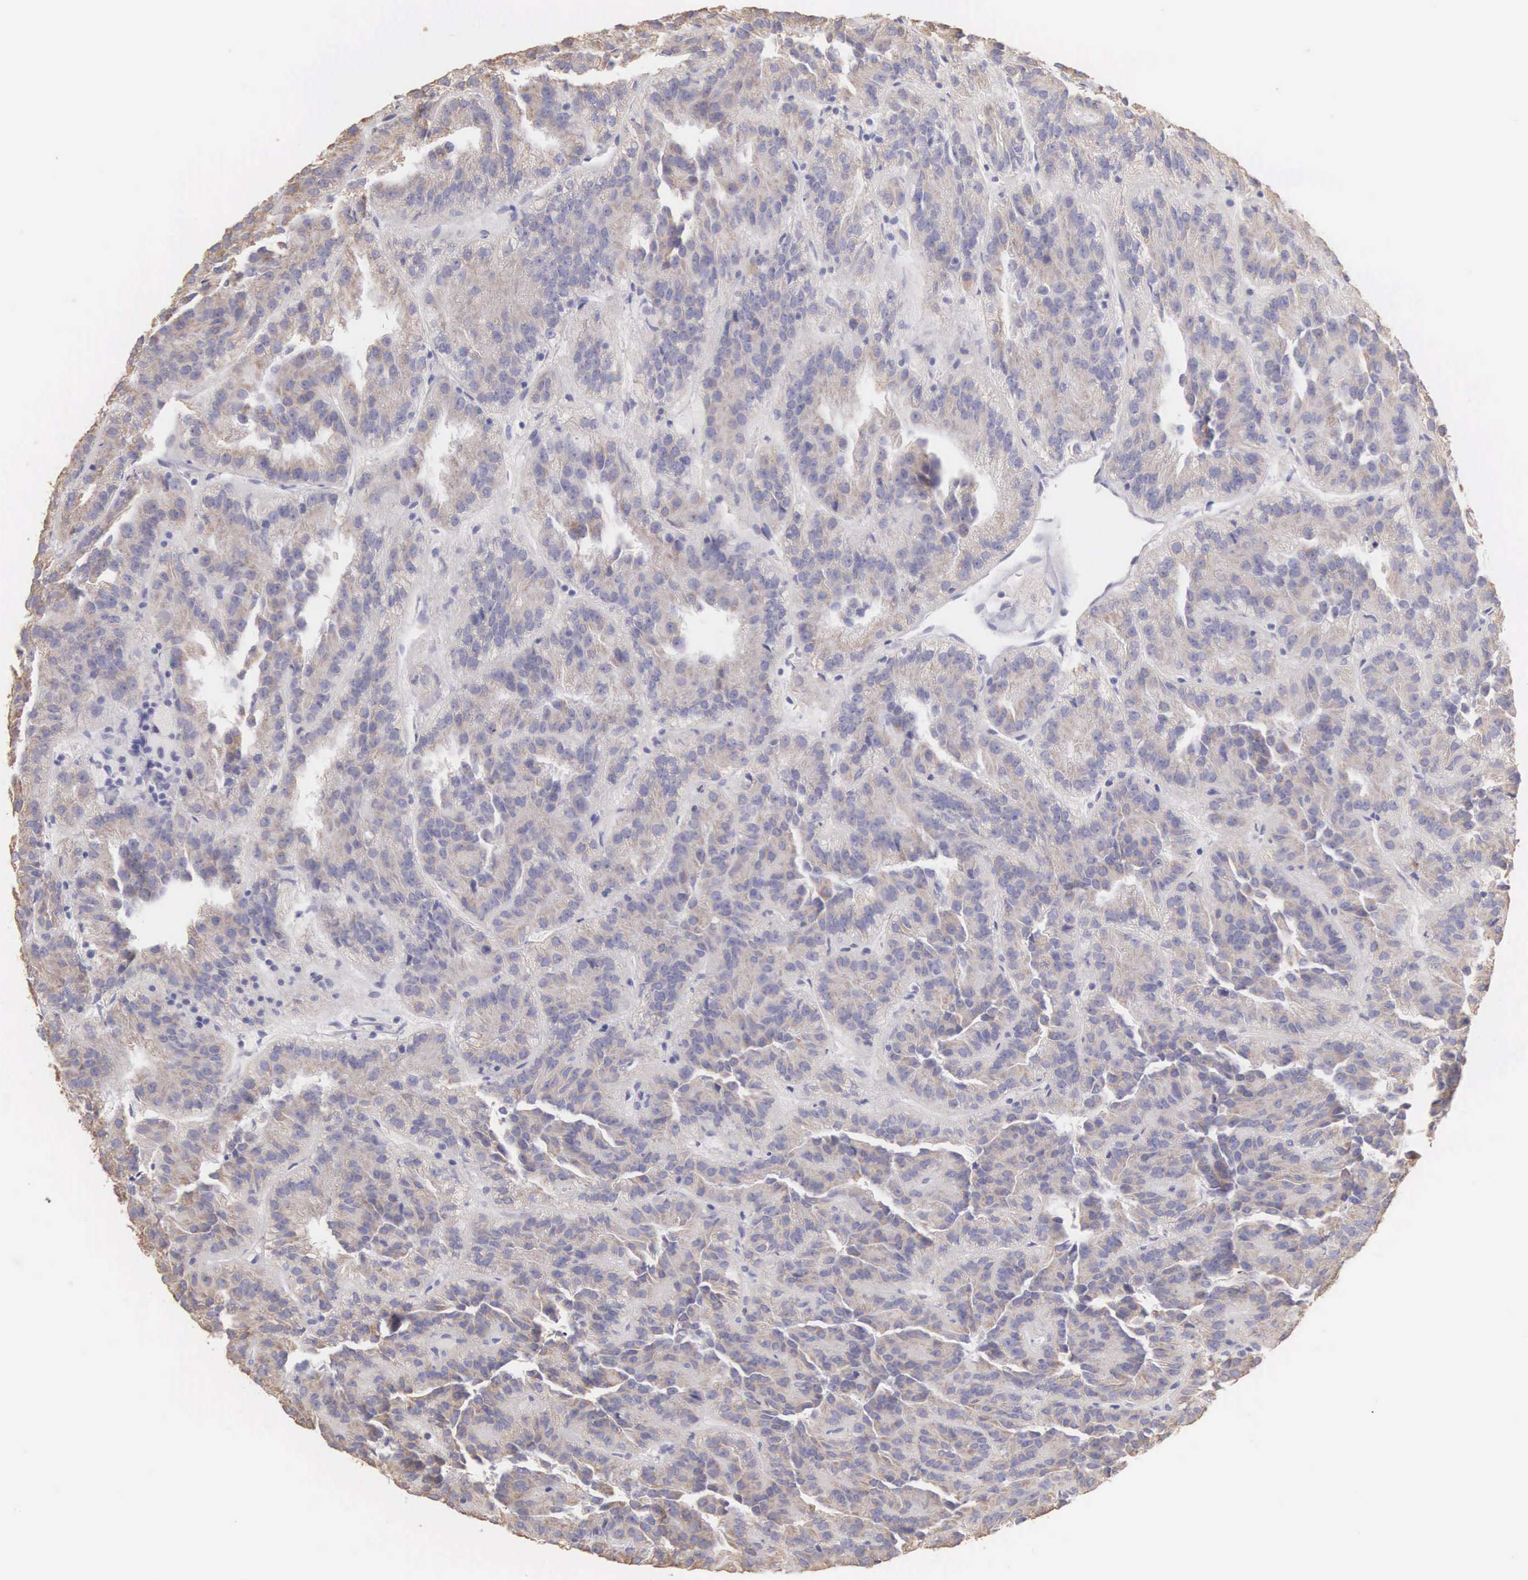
{"staining": {"intensity": "weak", "quantity": "25%-75%", "location": "cytoplasmic/membranous"}, "tissue": "renal cancer", "cell_type": "Tumor cells", "image_type": "cancer", "snomed": [{"axis": "morphology", "description": "Adenocarcinoma, NOS"}, {"axis": "topography", "description": "Kidney"}], "caption": "Renal cancer stained with DAB immunohistochemistry (IHC) demonstrates low levels of weak cytoplasmic/membranous expression in about 25%-75% of tumor cells.", "gene": "PIR", "patient": {"sex": "male", "age": 46}}